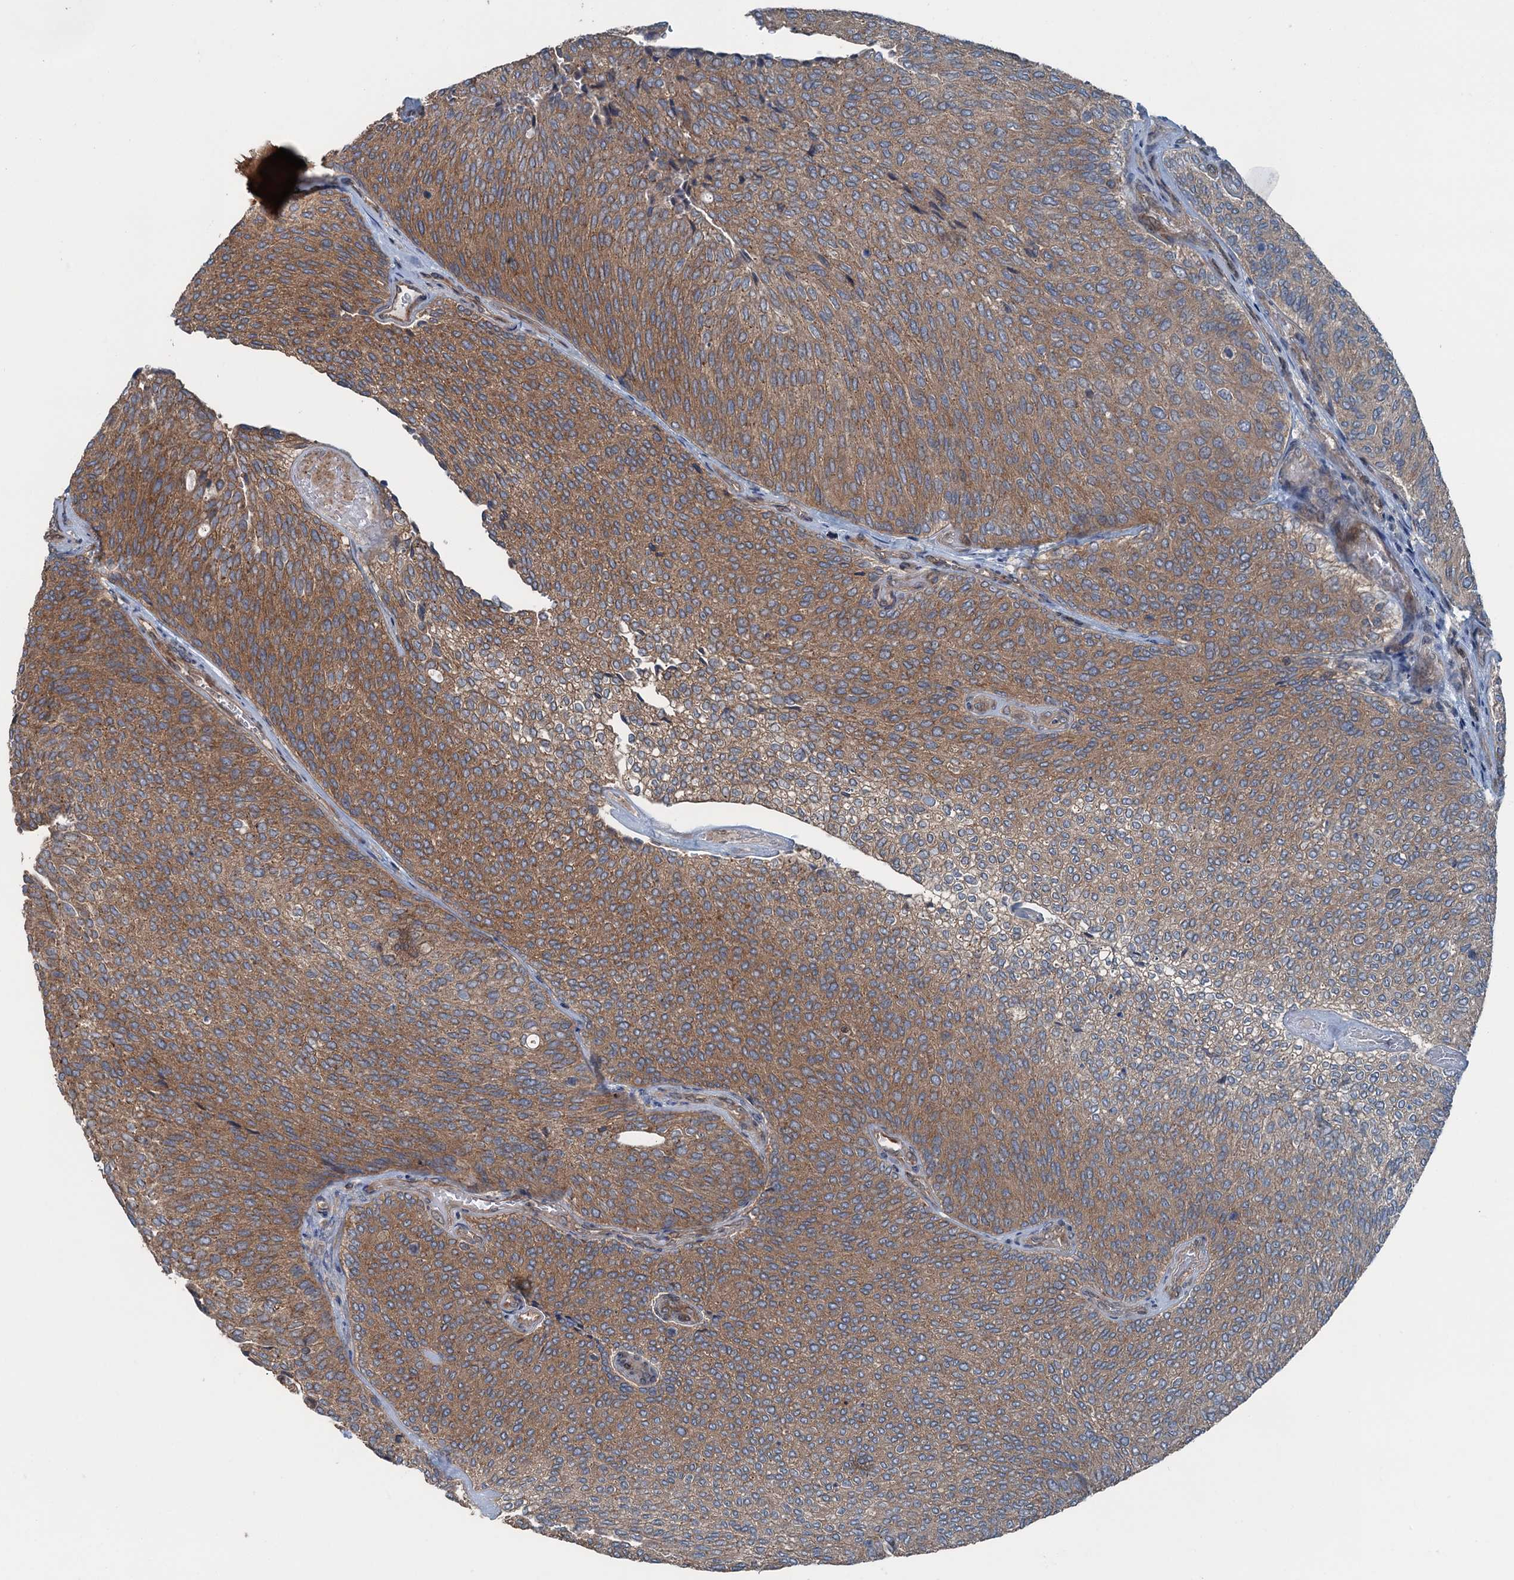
{"staining": {"intensity": "moderate", "quantity": ">75%", "location": "cytoplasmic/membranous"}, "tissue": "urothelial cancer", "cell_type": "Tumor cells", "image_type": "cancer", "snomed": [{"axis": "morphology", "description": "Urothelial carcinoma, Low grade"}, {"axis": "topography", "description": "Urinary bladder"}], "caption": "Urothelial cancer stained with DAB (3,3'-diaminobenzidine) immunohistochemistry displays medium levels of moderate cytoplasmic/membranous expression in approximately >75% of tumor cells. The staining was performed using DAB, with brown indicating positive protein expression. Nuclei are stained blue with hematoxylin.", "gene": "TRAPPC8", "patient": {"sex": "female", "age": 79}}